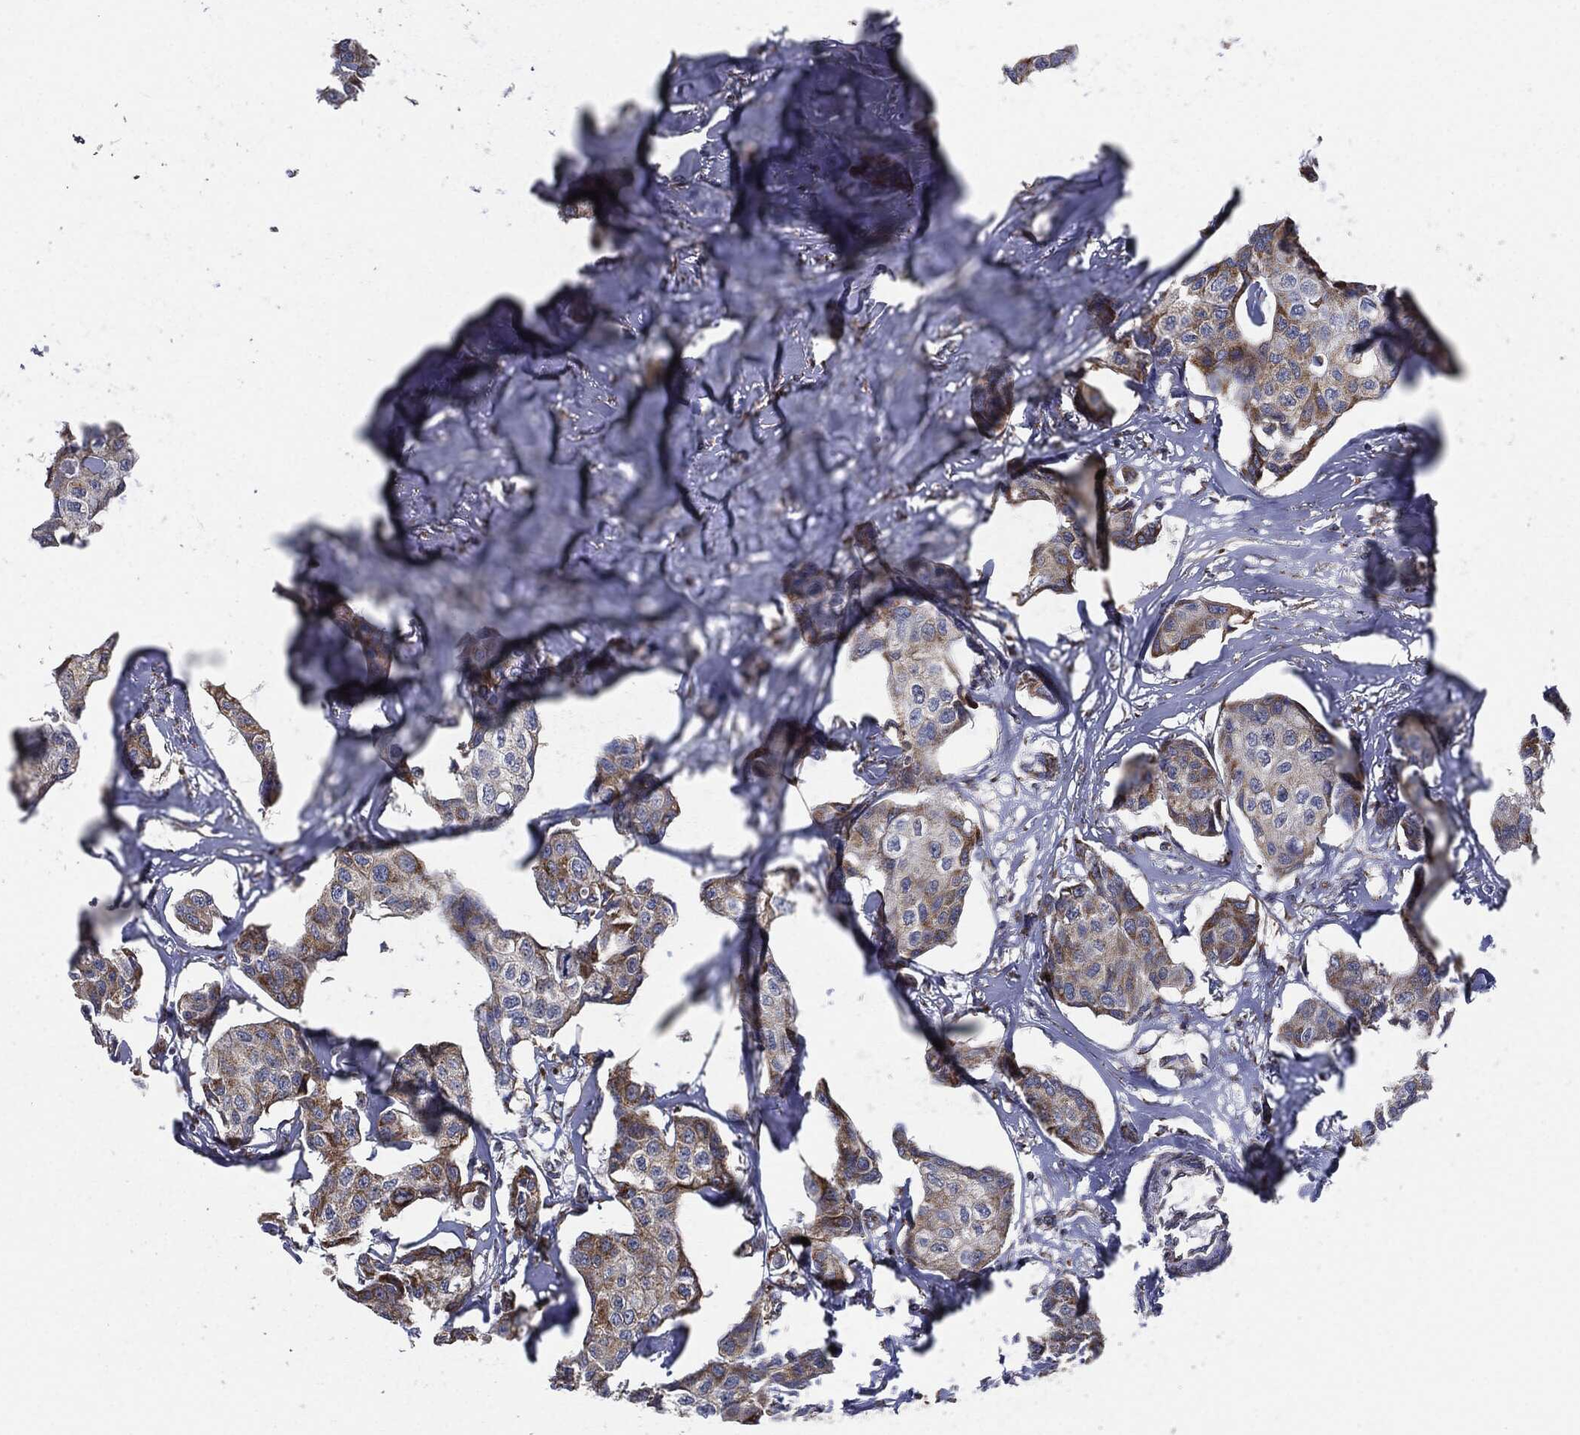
{"staining": {"intensity": "moderate", "quantity": "25%-75%", "location": "cytoplasmic/membranous"}, "tissue": "breast cancer", "cell_type": "Tumor cells", "image_type": "cancer", "snomed": [{"axis": "morphology", "description": "Duct carcinoma"}, {"axis": "topography", "description": "Breast"}], "caption": "Brown immunohistochemical staining in human invasive ductal carcinoma (breast) demonstrates moderate cytoplasmic/membranous expression in about 25%-75% of tumor cells.", "gene": "NDUFV2", "patient": {"sex": "female", "age": 80}}